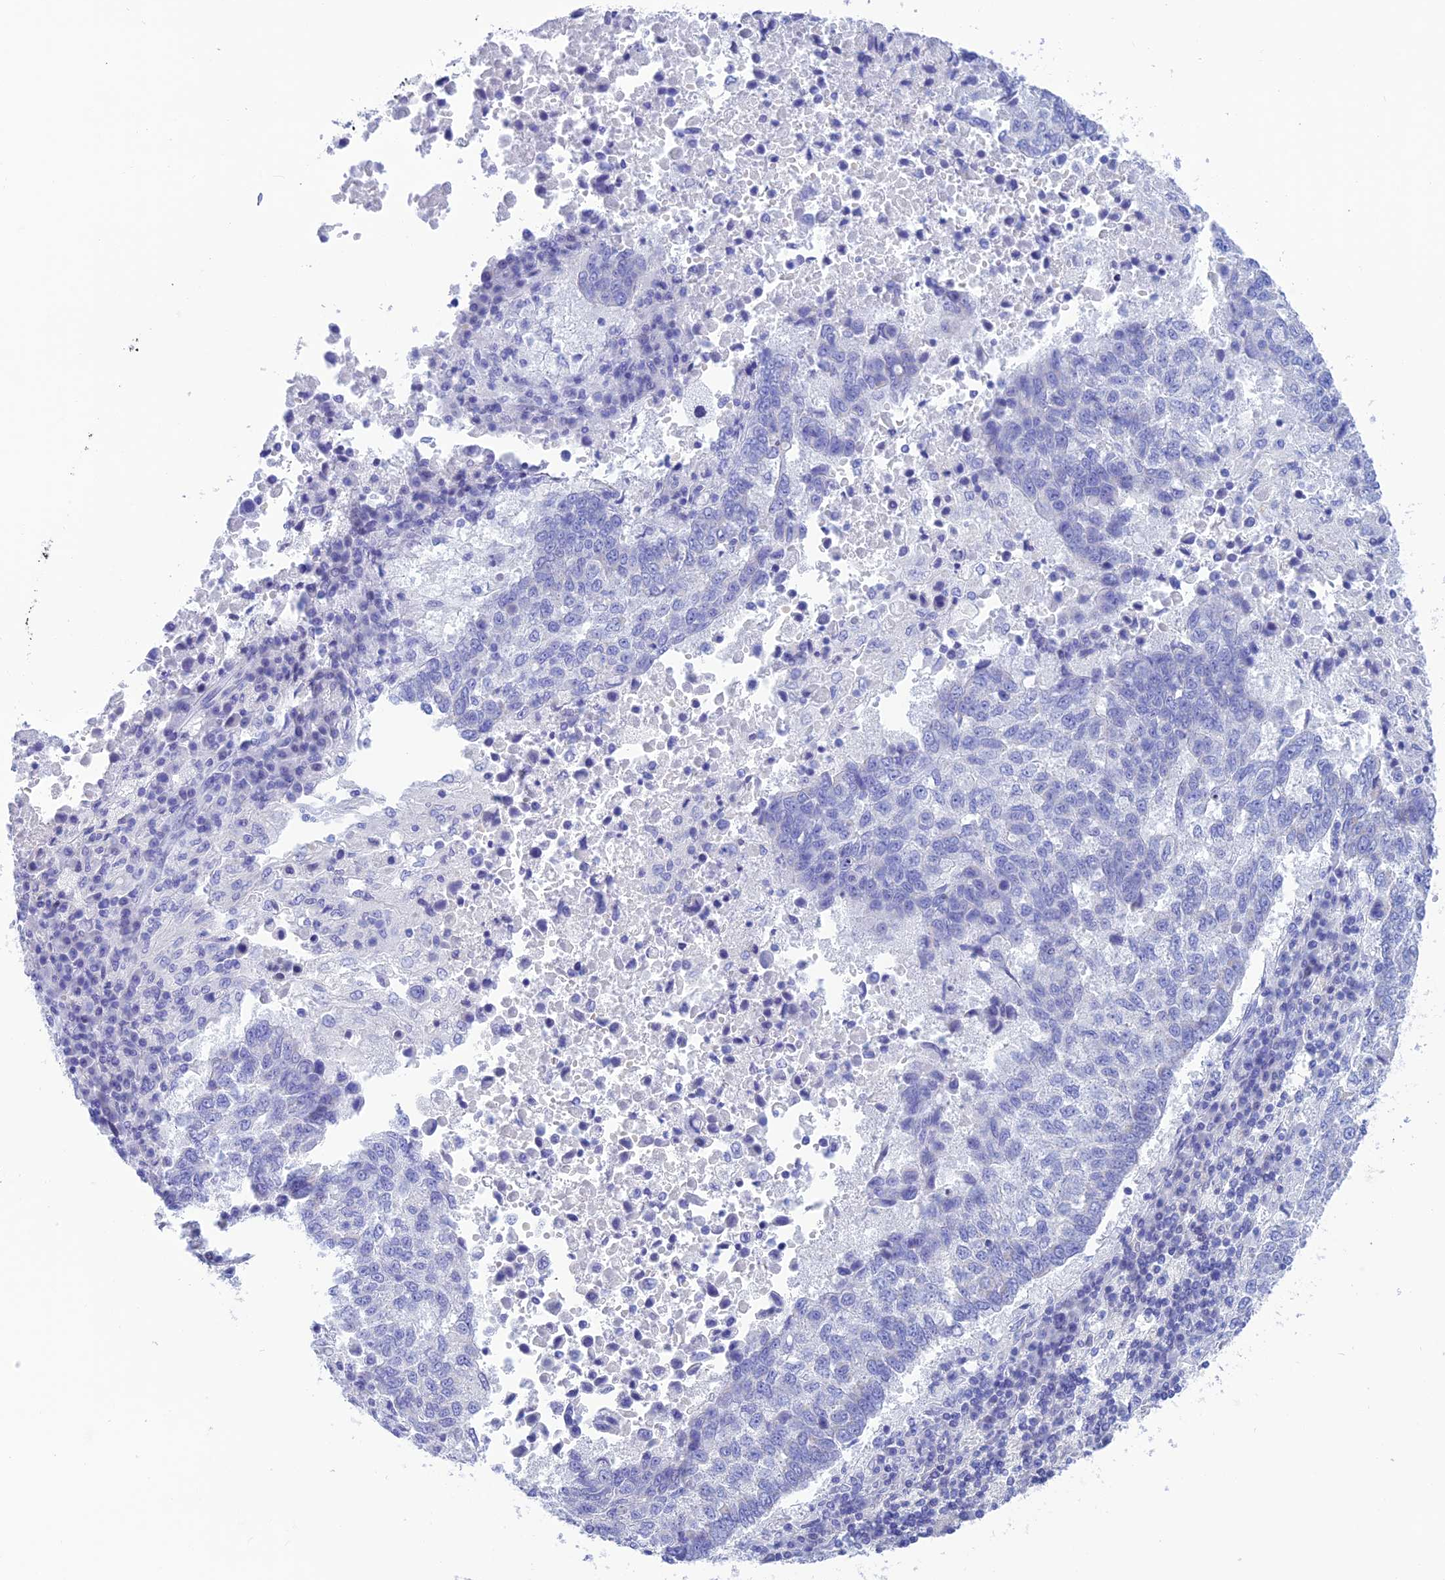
{"staining": {"intensity": "negative", "quantity": "none", "location": "none"}, "tissue": "lung cancer", "cell_type": "Tumor cells", "image_type": "cancer", "snomed": [{"axis": "morphology", "description": "Squamous cell carcinoma, NOS"}, {"axis": "topography", "description": "Lung"}], "caption": "DAB immunohistochemical staining of human lung cancer (squamous cell carcinoma) displays no significant positivity in tumor cells. (DAB immunohistochemistry (IHC) visualized using brightfield microscopy, high magnification).", "gene": "NXPE4", "patient": {"sex": "male", "age": 73}}